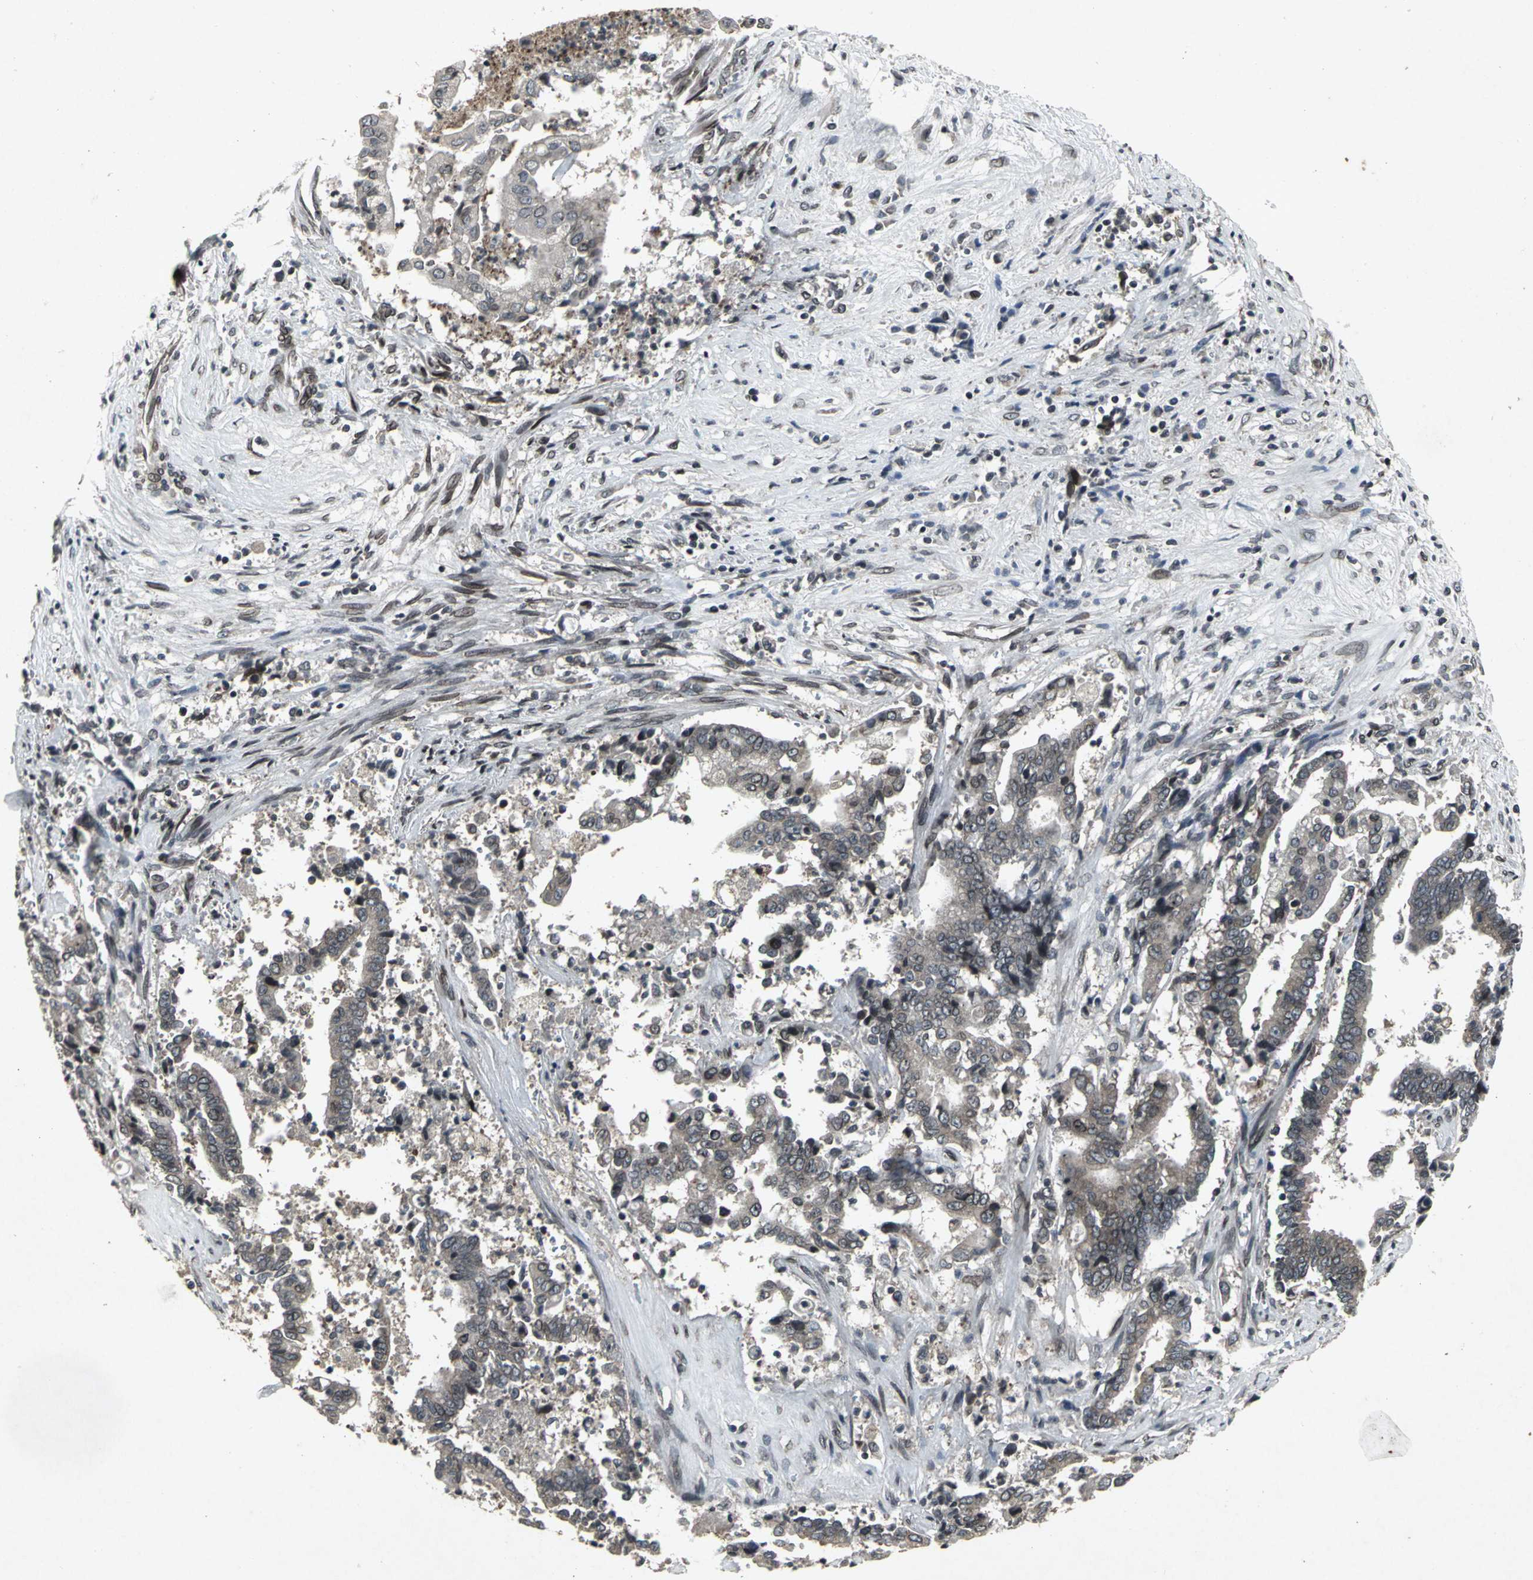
{"staining": {"intensity": "moderate", "quantity": "25%-75%", "location": "cytoplasmic/membranous,nuclear"}, "tissue": "liver cancer", "cell_type": "Tumor cells", "image_type": "cancer", "snomed": [{"axis": "morphology", "description": "Cholangiocarcinoma"}, {"axis": "topography", "description": "Liver"}], "caption": "Protein staining of liver cancer (cholangiocarcinoma) tissue demonstrates moderate cytoplasmic/membranous and nuclear positivity in approximately 25%-75% of tumor cells. Immunohistochemistry stains the protein in brown and the nuclei are stained blue.", "gene": "SH2B3", "patient": {"sex": "male", "age": 57}}